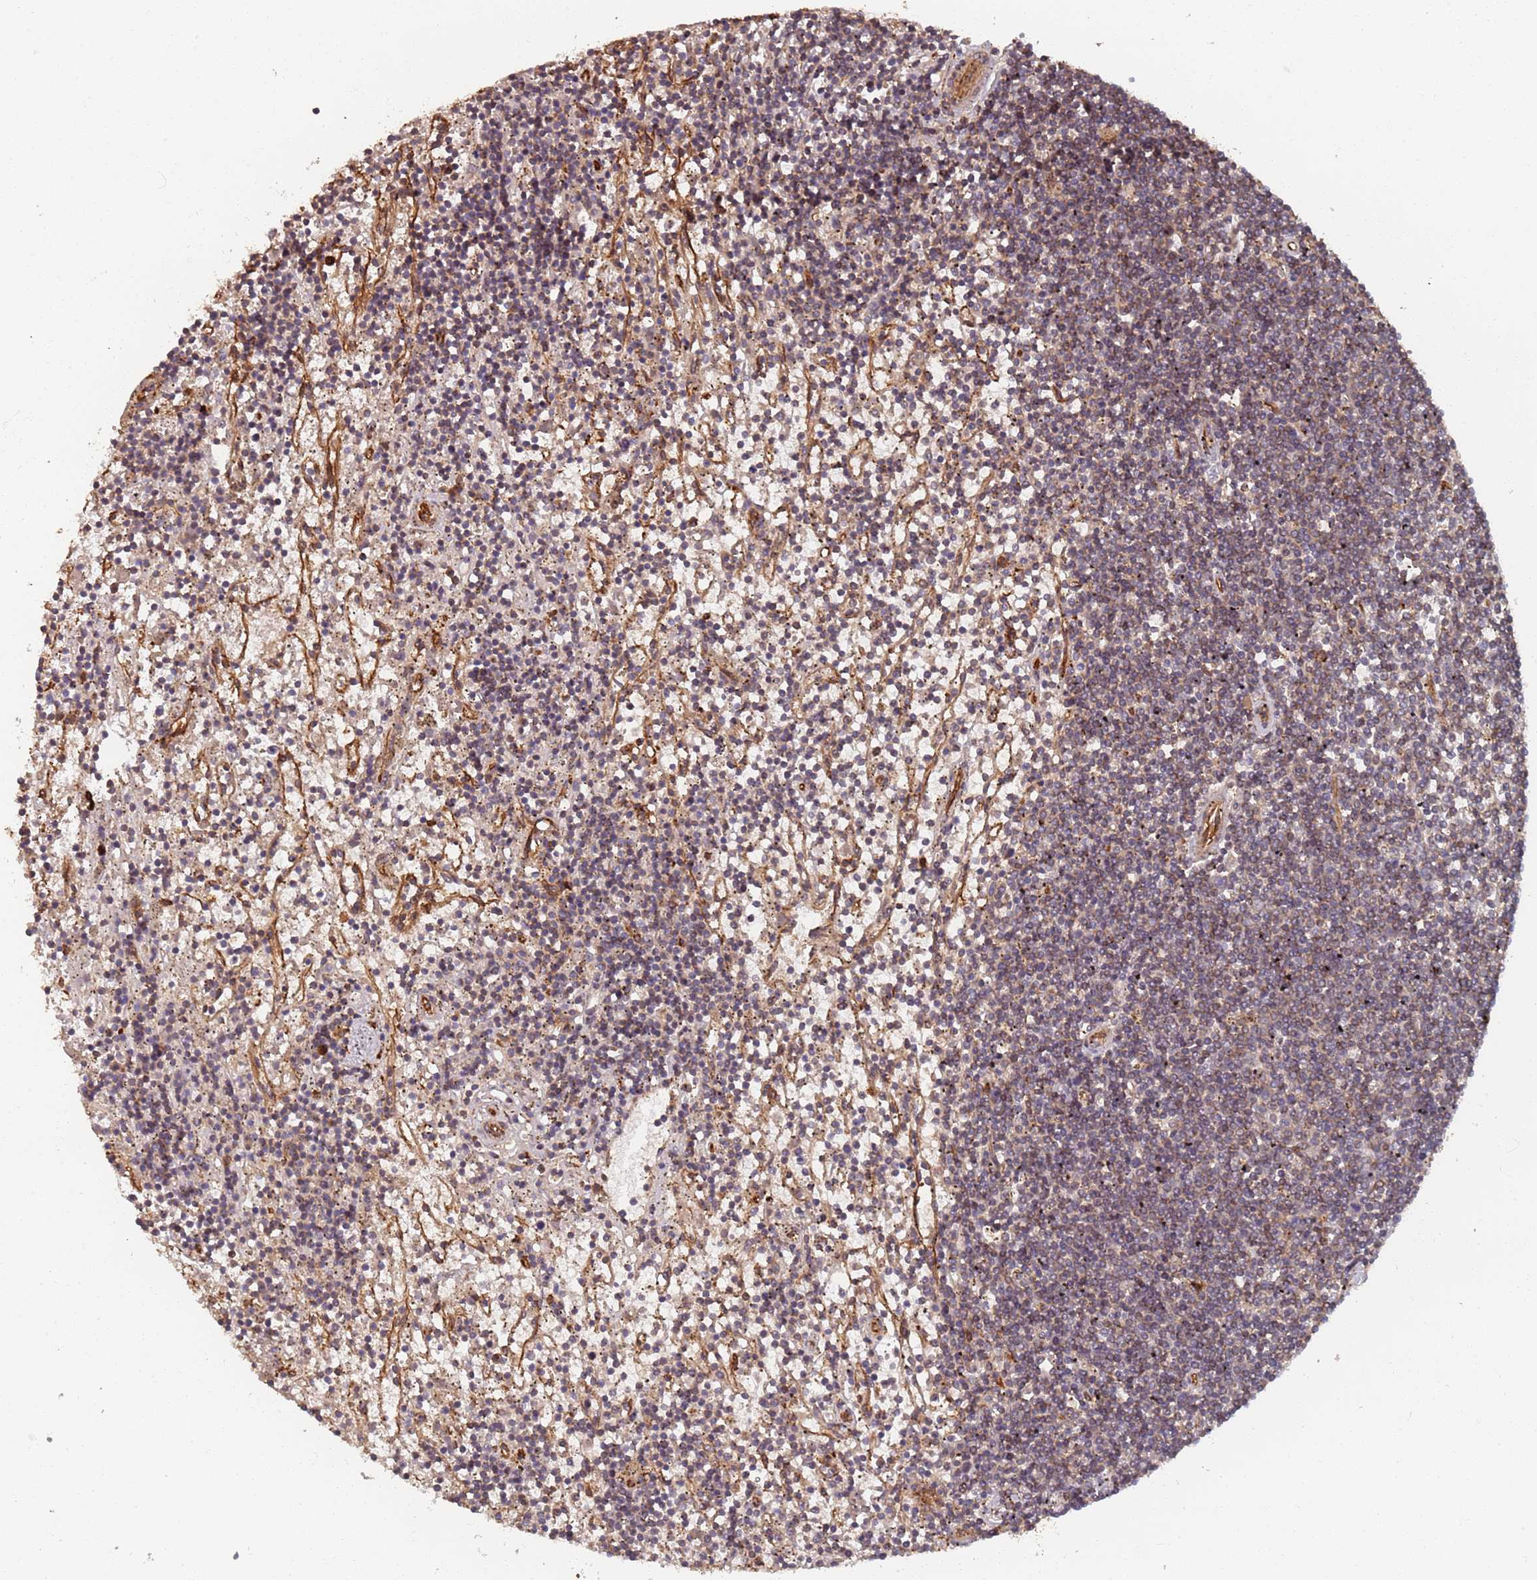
{"staining": {"intensity": "weak", "quantity": "<25%", "location": "cytoplasmic/membranous"}, "tissue": "lymphoma", "cell_type": "Tumor cells", "image_type": "cancer", "snomed": [{"axis": "morphology", "description": "Malignant lymphoma, non-Hodgkin's type, Low grade"}, {"axis": "topography", "description": "Spleen"}], "caption": "High magnification brightfield microscopy of malignant lymphoma, non-Hodgkin's type (low-grade) stained with DAB (3,3'-diaminobenzidine) (brown) and counterstained with hematoxylin (blue): tumor cells show no significant staining.", "gene": "SDCCAG8", "patient": {"sex": "male", "age": 76}}